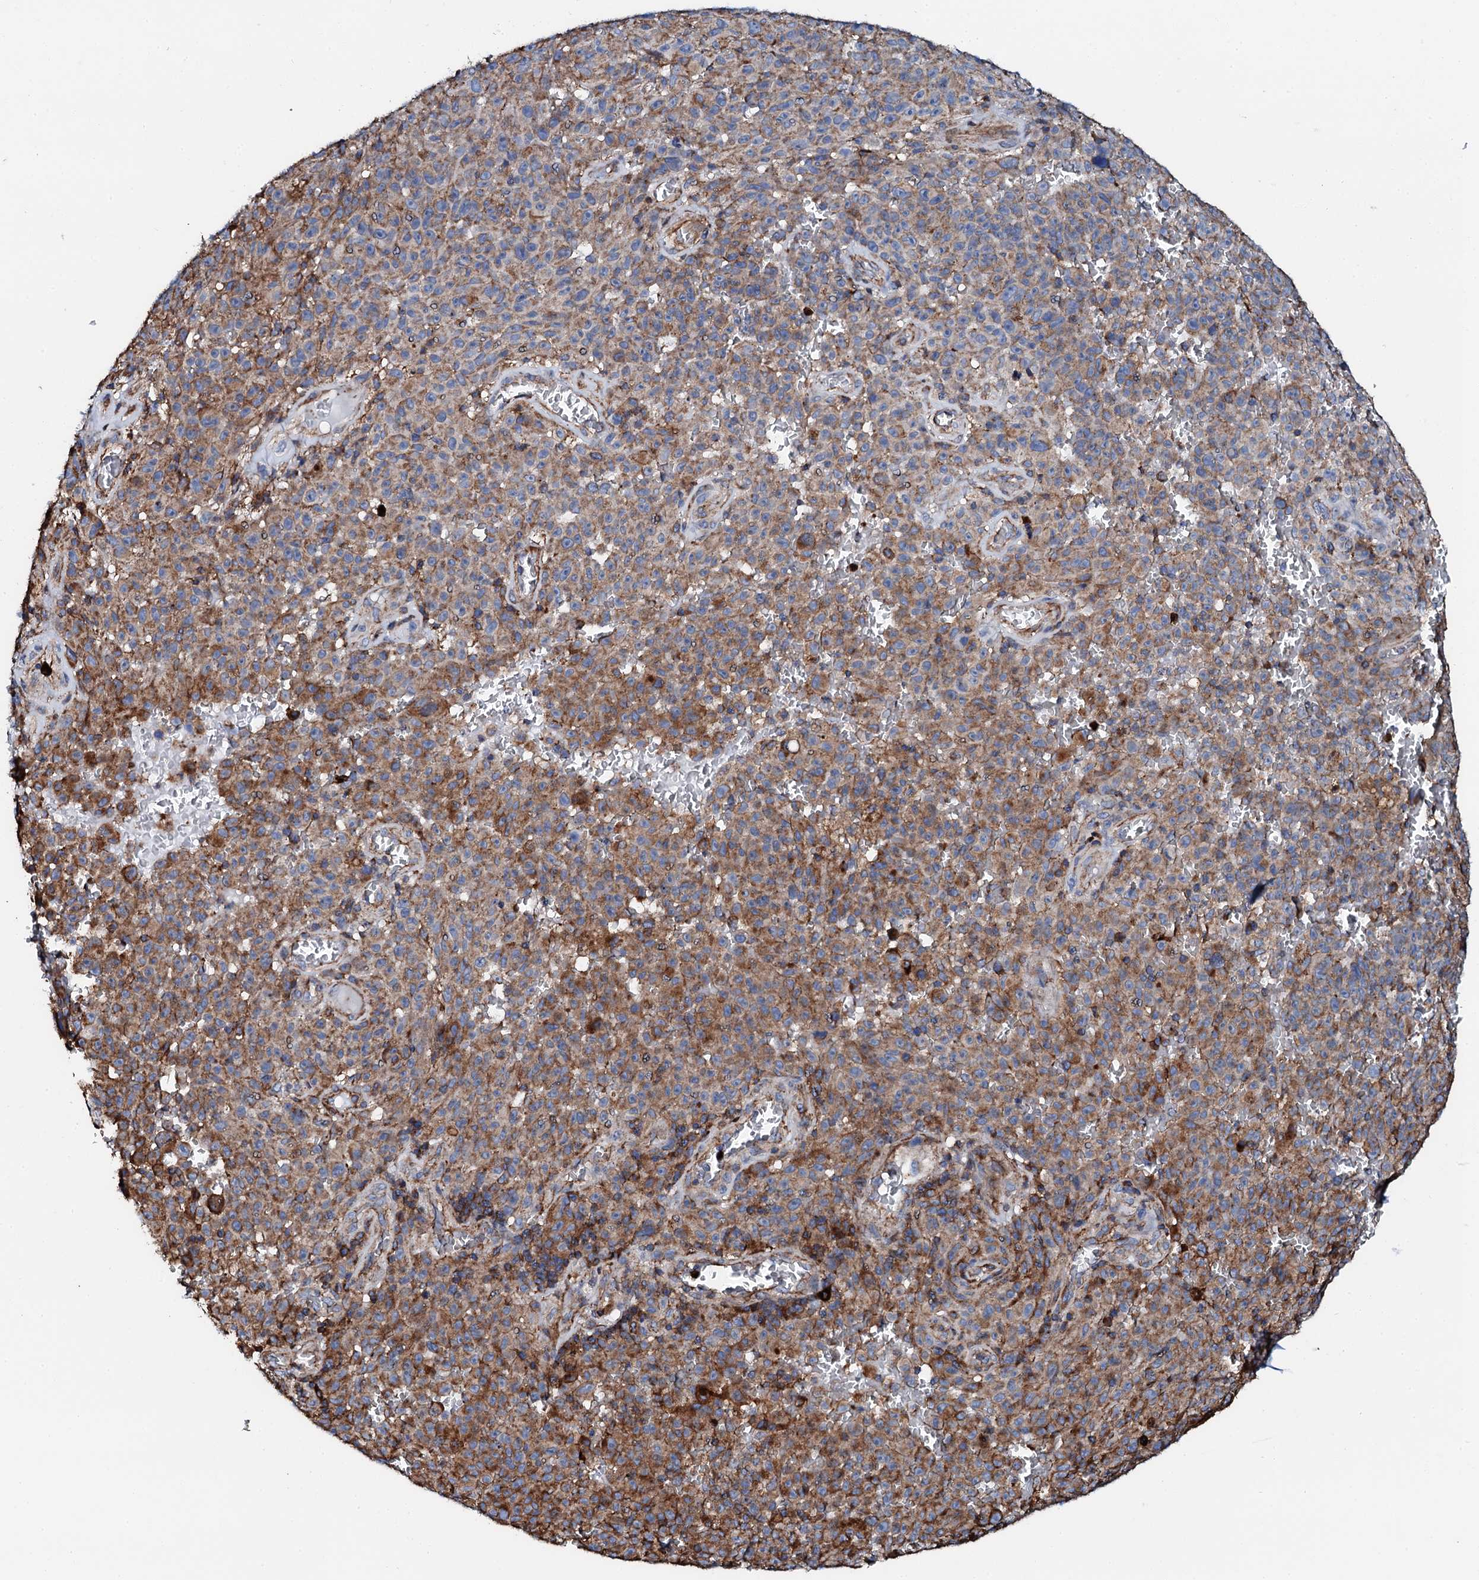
{"staining": {"intensity": "strong", "quantity": "25%-75%", "location": "cytoplasmic/membranous"}, "tissue": "melanoma", "cell_type": "Tumor cells", "image_type": "cancer", "snomed": [{"axis": "morphology", "description": "Malignant melanoma, NOS"}, {"axis": "topography", "description": "Skin"}], "caption": "This photomicrograph displays IHC staining of melanoma, with high strong cytoplasmic/membranous staining in approximately 25%-75% of tumor cells.", "gene": "INTS10", "patient": {"sex": "female", "age": 82}}